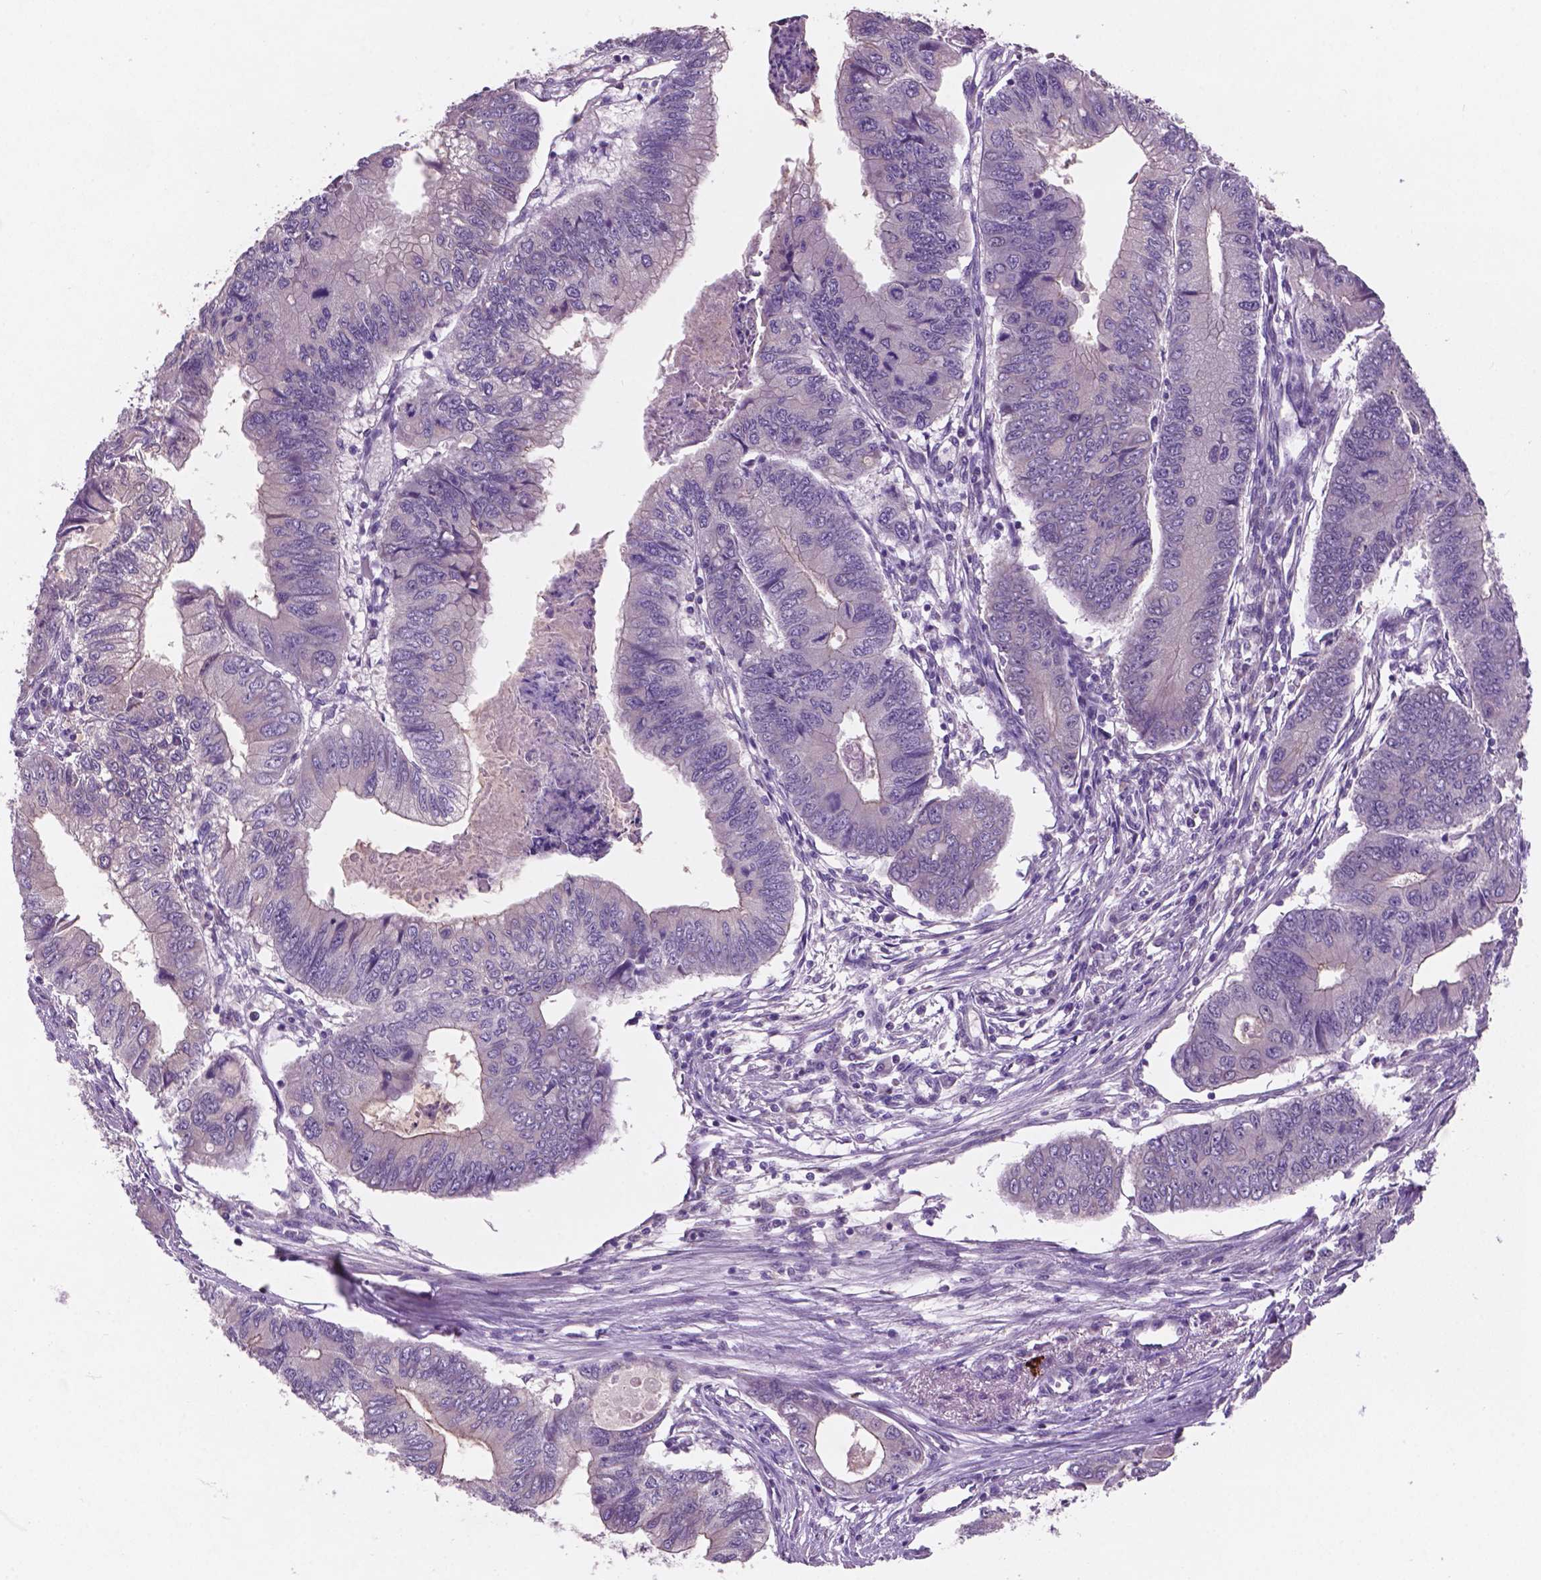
{"staining": {"intensity": "moderate", "quantity": "<25%", "location": "cytoplasmic/membranous"}, "tissue": "colorectal cancer", "cell_type": "Tumor cells", "image_type": "cancer", "snomed": [{"axis": "morphology", "description": "Adenocarcinoma, NOS"}, {"axis": "topography", "description": "Colon"}], "caption": "An image of colorectal cancer stained for a protein exhibits moderate cytoplasmic/membranous brown staining in tumor cells.", "gene": "GXYLT2", "patient": {"sex": "male", "age": 53}}